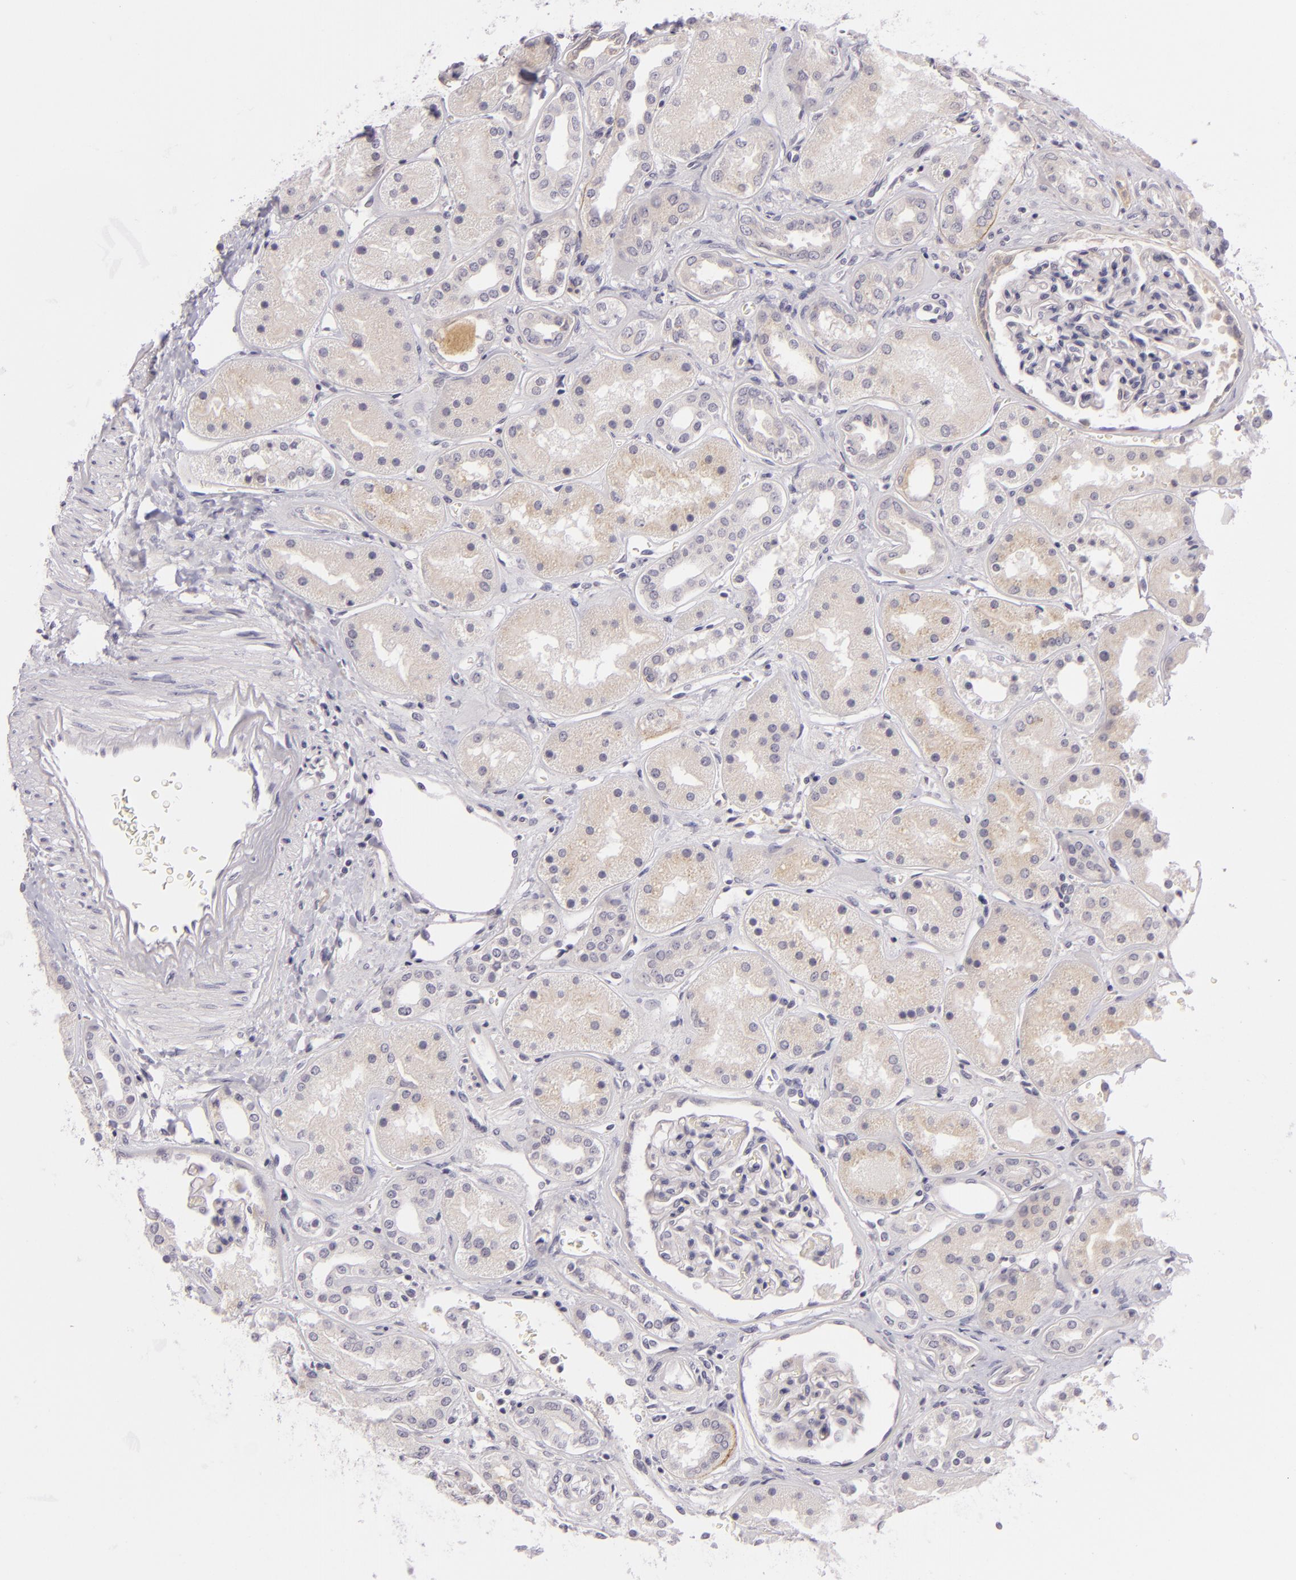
{"staining": {"intensity": "negative", "quantity": "none", "location": "none"}, "tissue": "kidney", "cell_type": "Cells in glomeruli", "image_type": "normal", "snomed": [{"axis": "morphology", "description": "Normal tissue, NOS"}, {"axis": "topography", "description": "Kidney"}], "caption": "IHC of unremarkable human kidney exhibits no positivity in cells in glomeruli. (Brightfield microscopy of DAB (3,3'-diaminobenzidine) immunohistochemistry at high magnification).", "gene": "DAG1", "patient": {"sex": "male", "age": 28}}